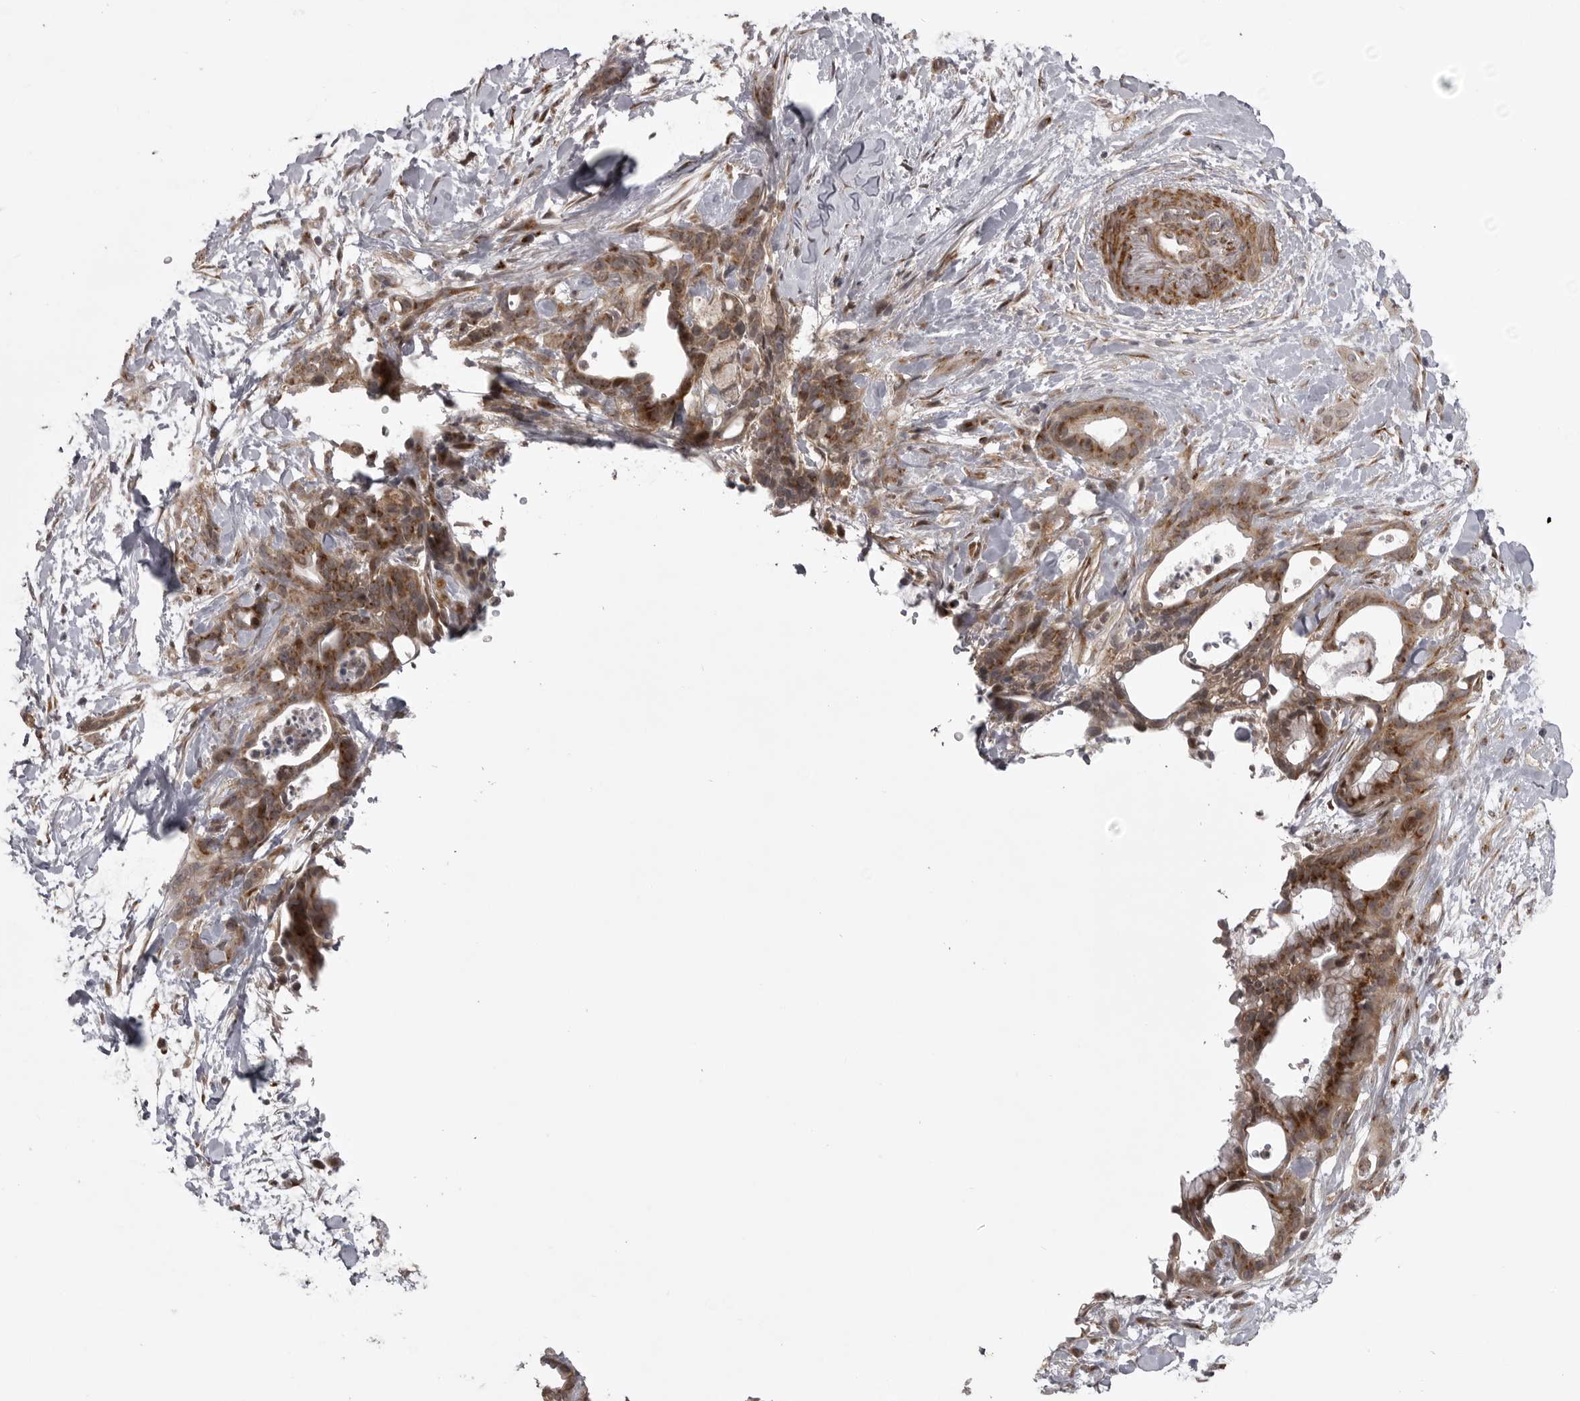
{"staining": {"intensity": "strong", "quantity": ">75%", "location": "cytoplasmic/membranous"}, "tissue": "pancreatic cancer", "cell_type": "Tumor cells", "image_type": "cancer", "snomed": [{"axis": "morphology", "description": "Adenocarcinoma, NOS"}, {"axis": "topography", "description": "Pancreas"}], "caption": "The immunohistochemical stain shows strong cytoplasmic/membranous staining in tumor cells of adenocarcinoma (pancreatic) tissue.", "gene": "SNX16", "patient": {"sex": "male", "age": 58}}